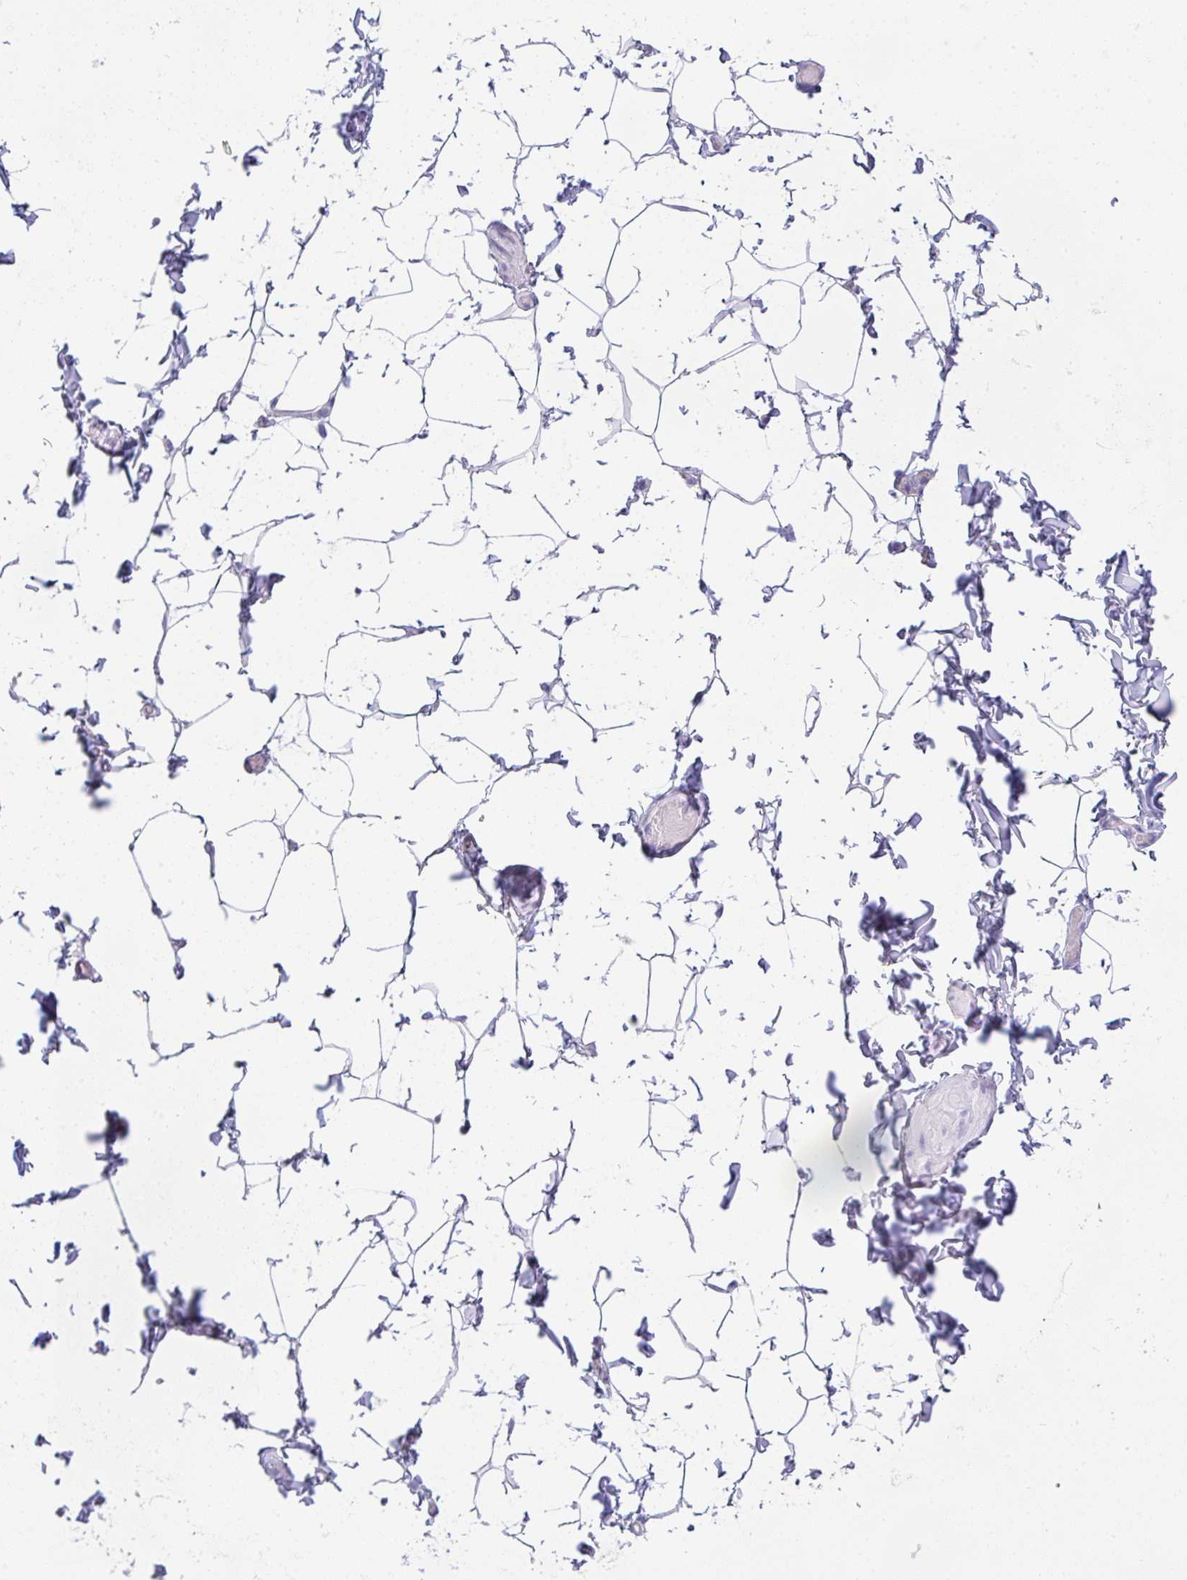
{"staining": {"intensity": "negative", "quantity": "none", "location": "none"}, "tissue": "adipose tissue", "cell_type": "Adipocytes", "image_type": "normal", "snomed": [{"axis": "morphology", "description": "Normal tissue, NOS"}, {"axis": "topography", "description": "Soft tissue"}, {"axis": "topography", "description": "Adipose tissue"}, {"axis": "topography", "description": "Vascular tissue"}, {"axis": "topography", "description": "Peripheral nerve tissue"}], "caption": "This is an immunohistochemistry (IHC) photomicrograph of unremarkable adipose tissue. There is no expression in adipocytes.", "gene": "COX7B", "patient": {"sex": "male", "age": 29}}